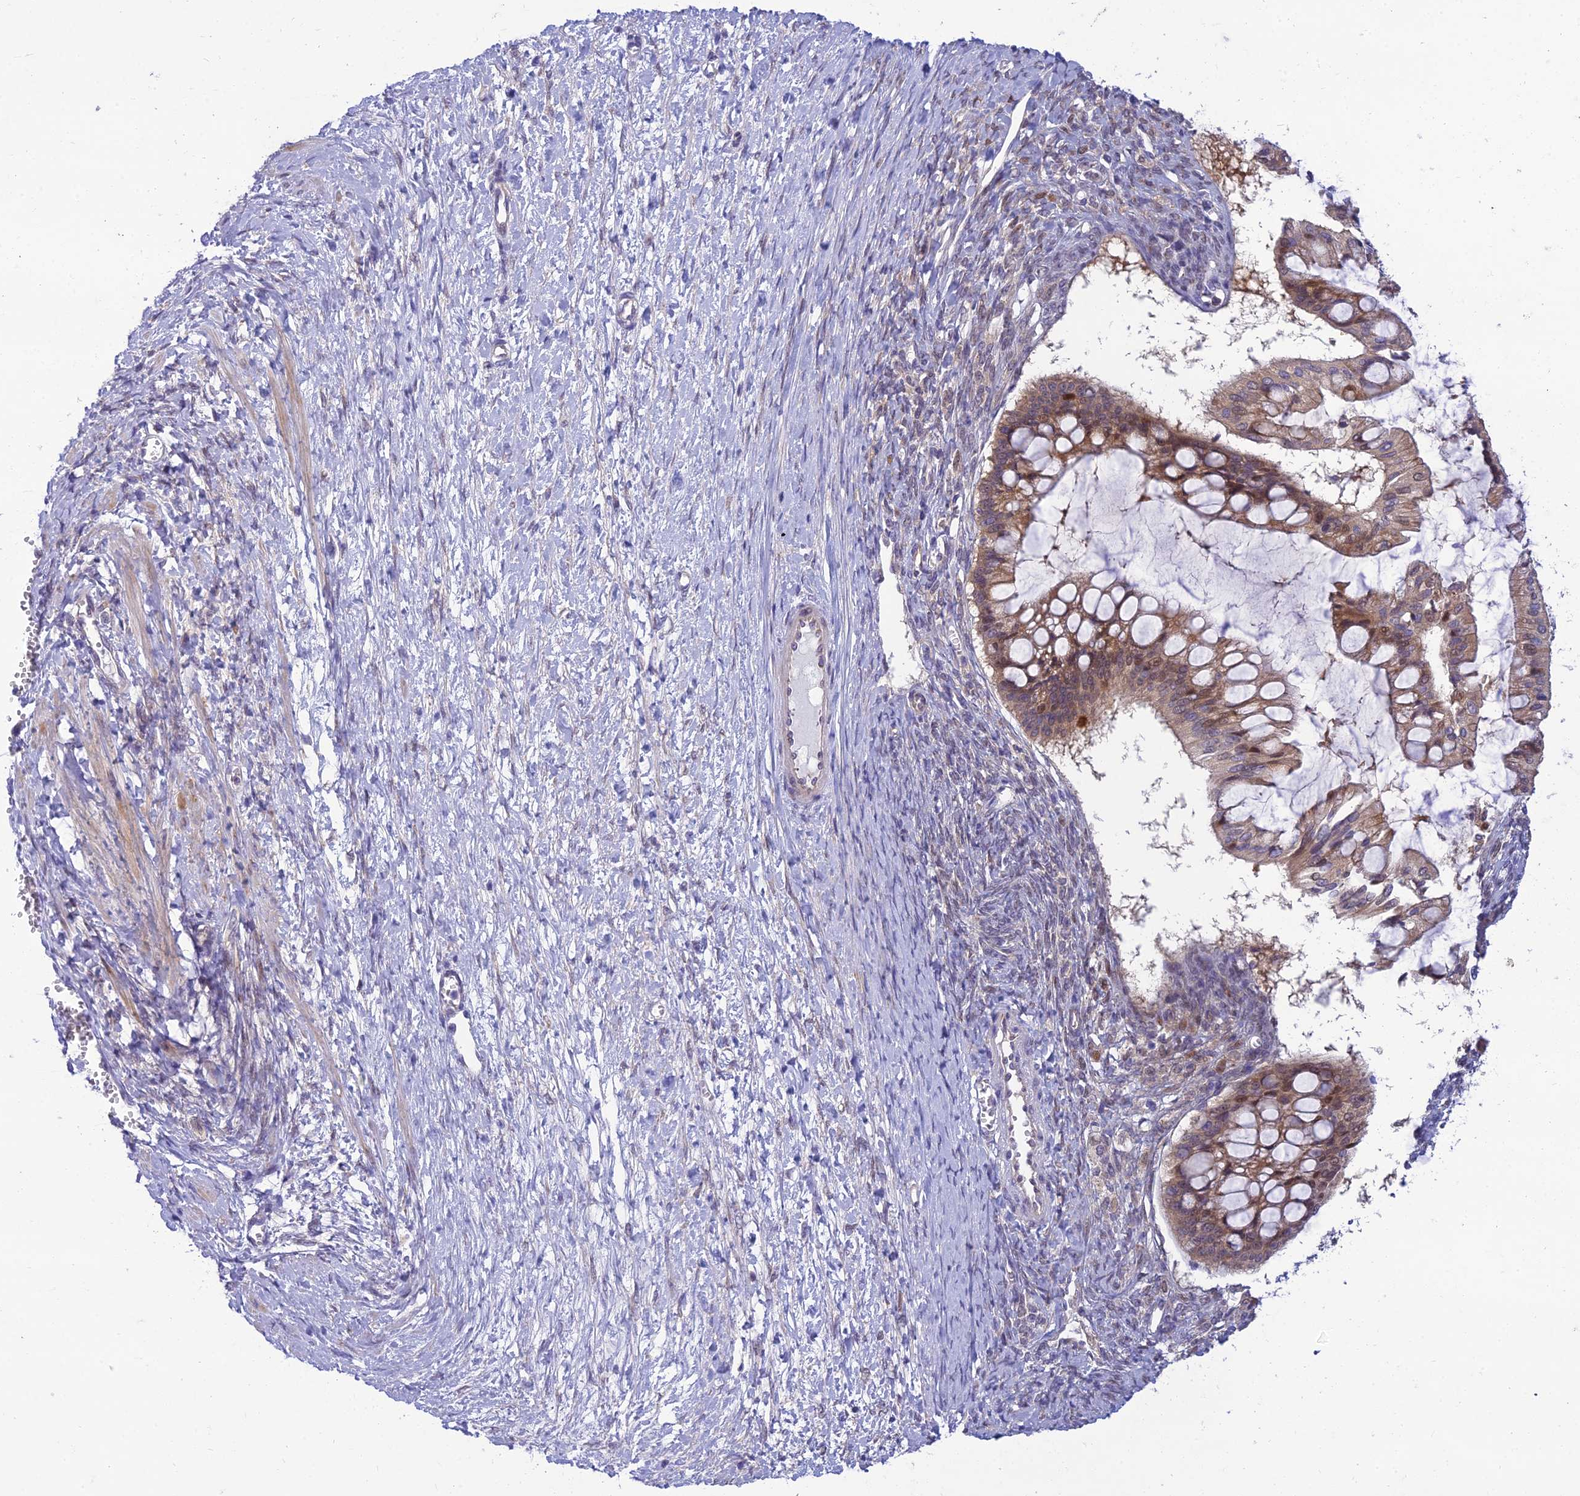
{"staining": {"intensity": "weak", "quantity": ">75%", "location": "cytoplasmic/membranous,nuclear"}, "tissue": "ovarian cancer", "cell_type": "Tumor cells", "image_type": "cancer", "snomed": [{"axis": "morphology", "description": "Cystadenocarcinoma, mucinous, NOS"}, {"axis": "topography", "description": "Ovary"}], "caption": "Weak cytoplasmic/membranous and nuclear positivity is seen in about >75% of tumor cells in ovarian mucinous cystadenocarcinoma.", "gene": "CLCN7", "patient": {"sex": "female", "age": 73}}